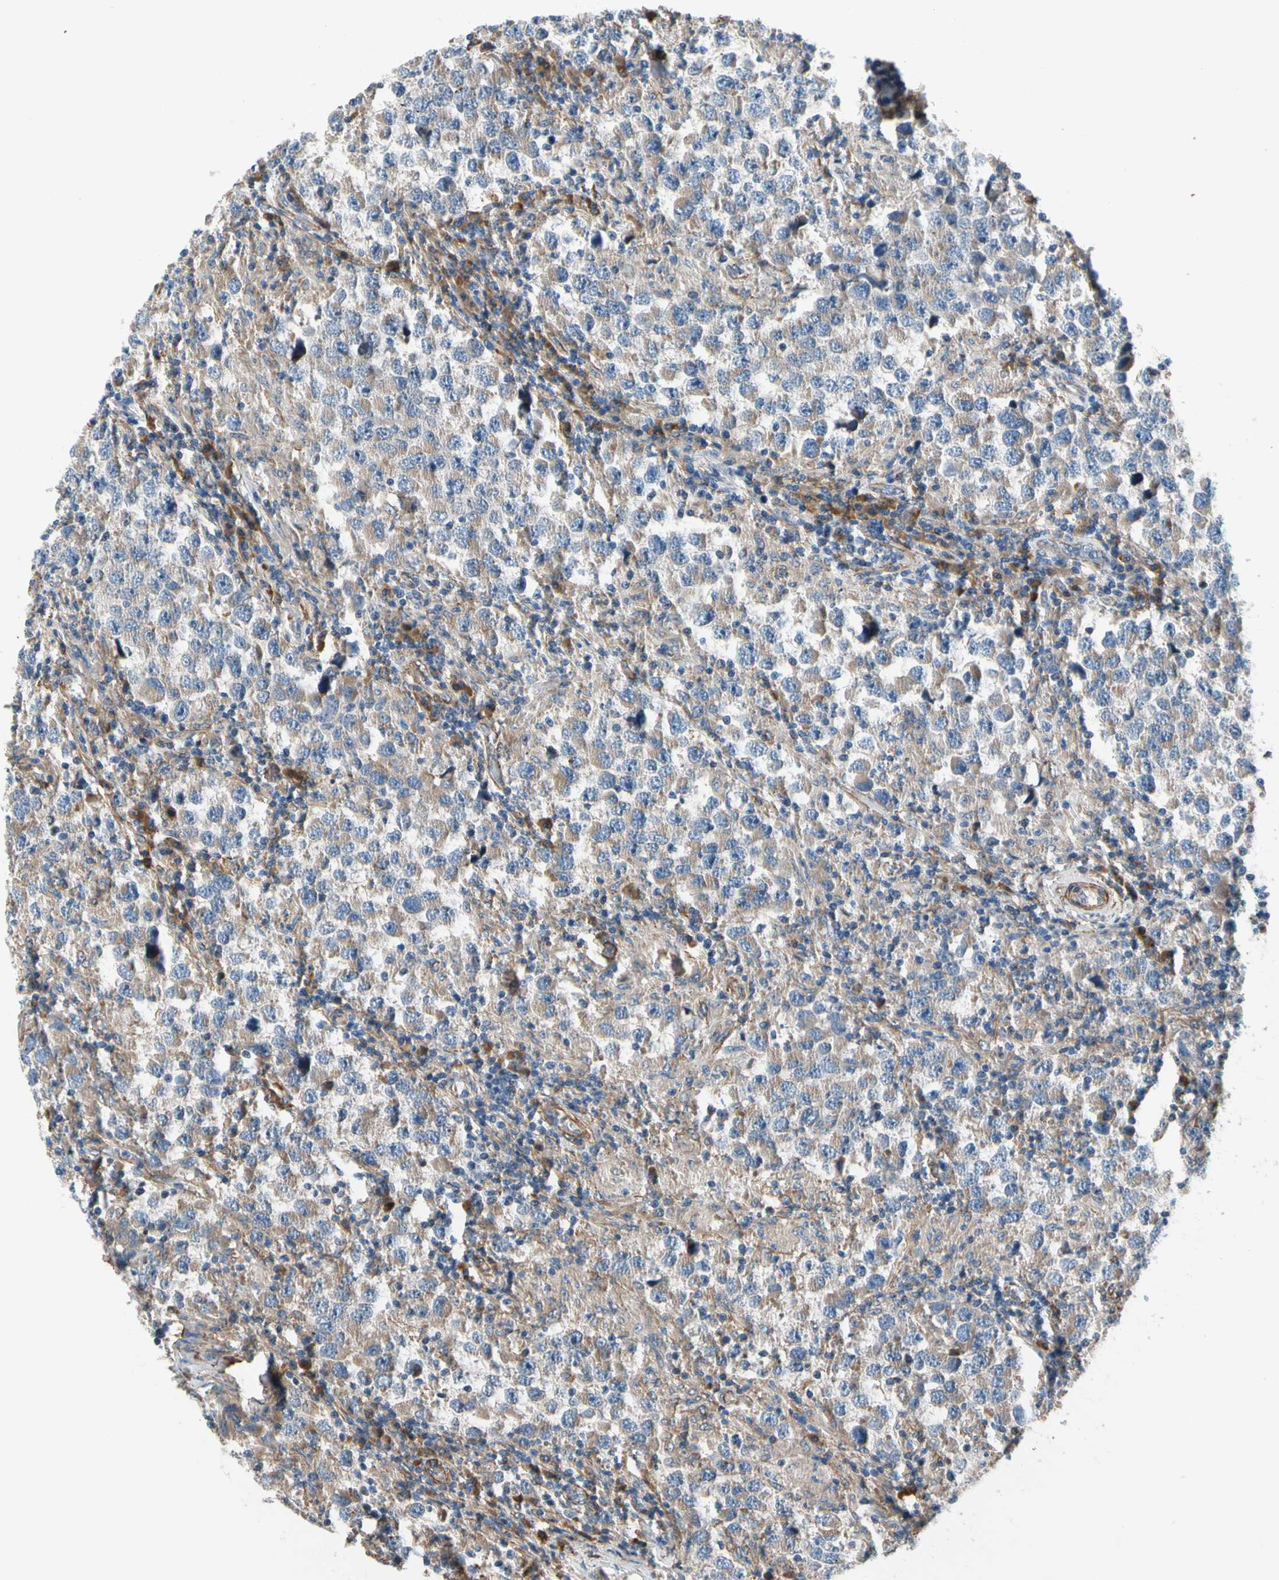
{"staining": {"intensity": "weak", "quantity": ">75%", "location": "cytoplasmic/membranous"}, "tissue": "testis cancer", "cell_type": "Tumor cells", "image_type": "cancer", "snomed": [{"axis": "morphology", "description": "Carcinoma, Embryonal, NOS"}, {"axis": "topography", "description": "Testis"}], "caption": "A micrograph of embryonal carcinoma (testis) stained for a protein exhibits weak cytoplasmic/membranous brown staining in tumor cells. The staining is performed using DAB (3,3'-diaminobenzidine) brown chromogen to label protein expression. The nuclei are counter-stained blue using hematoxylin.", "gene": "LIMK2", "patient": {"sex": "male", "age": 21}}